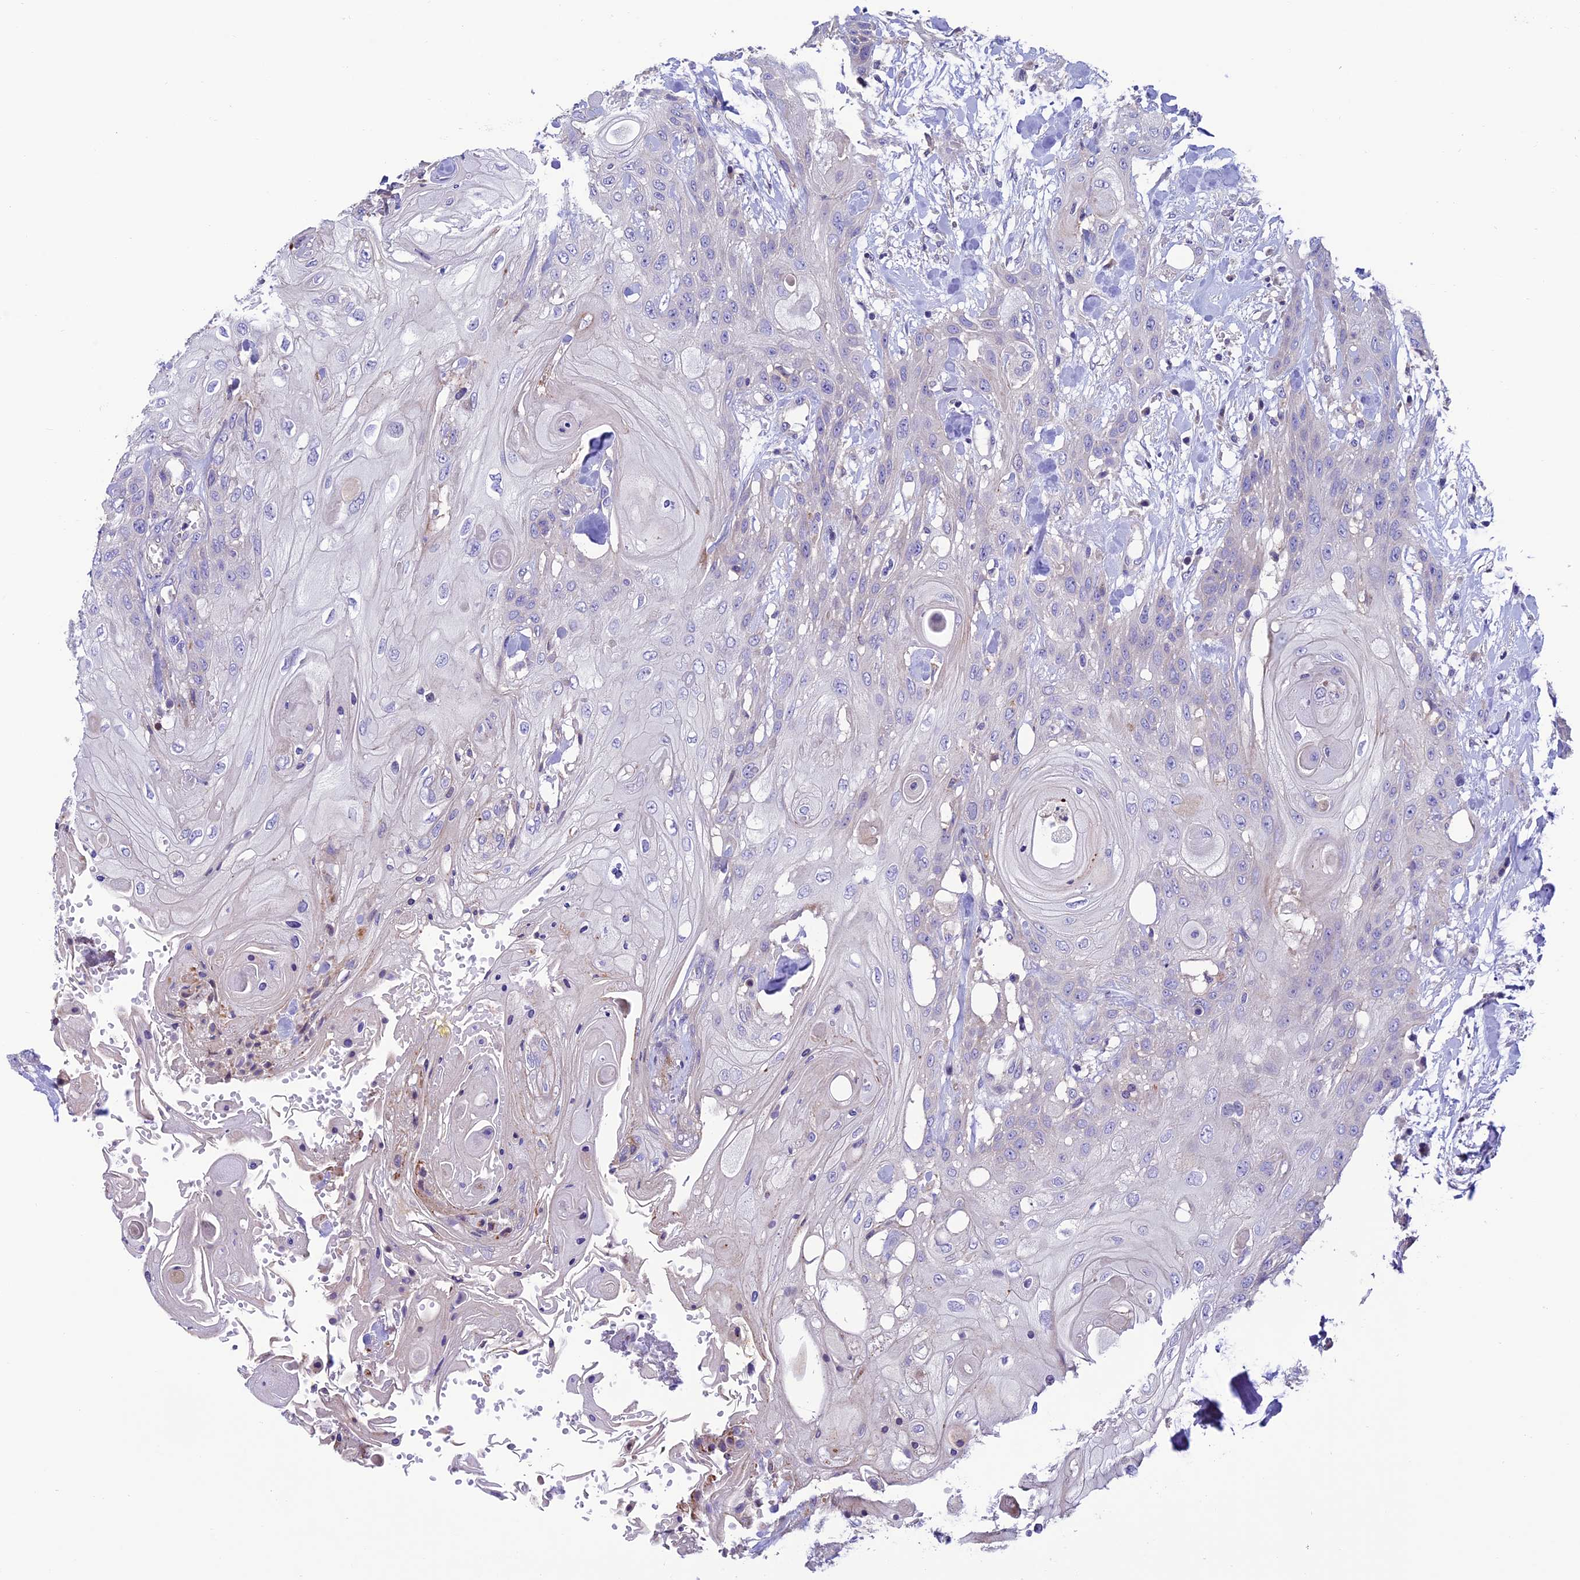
{"staining": {"intensity": "negative", "quantity": "none", "location": "none"}, "tissue": "head and neck cancer", "cell_type": "Tumor cells", "image_type": "cancer", "snomed": [{"axis": "morphology", "description": "Squamous cell carcinoma, NOS"}, {"axis": "topography", "description": "Head-Neck"}], "caption": "Immunohistochemical staining of human head and neck cancer (squamous cell carcinoma) exhibits no significant expression in tumor cells. (Stains: DAB (3,3'-diaminobenzidine) immunohistochemistry (IHC) with hematoxylin counter stain, Microscopy: brightfield microscopy at high magnification).", "gene": "FAM178B", "patient": {"sex": "female", "age": 43}}